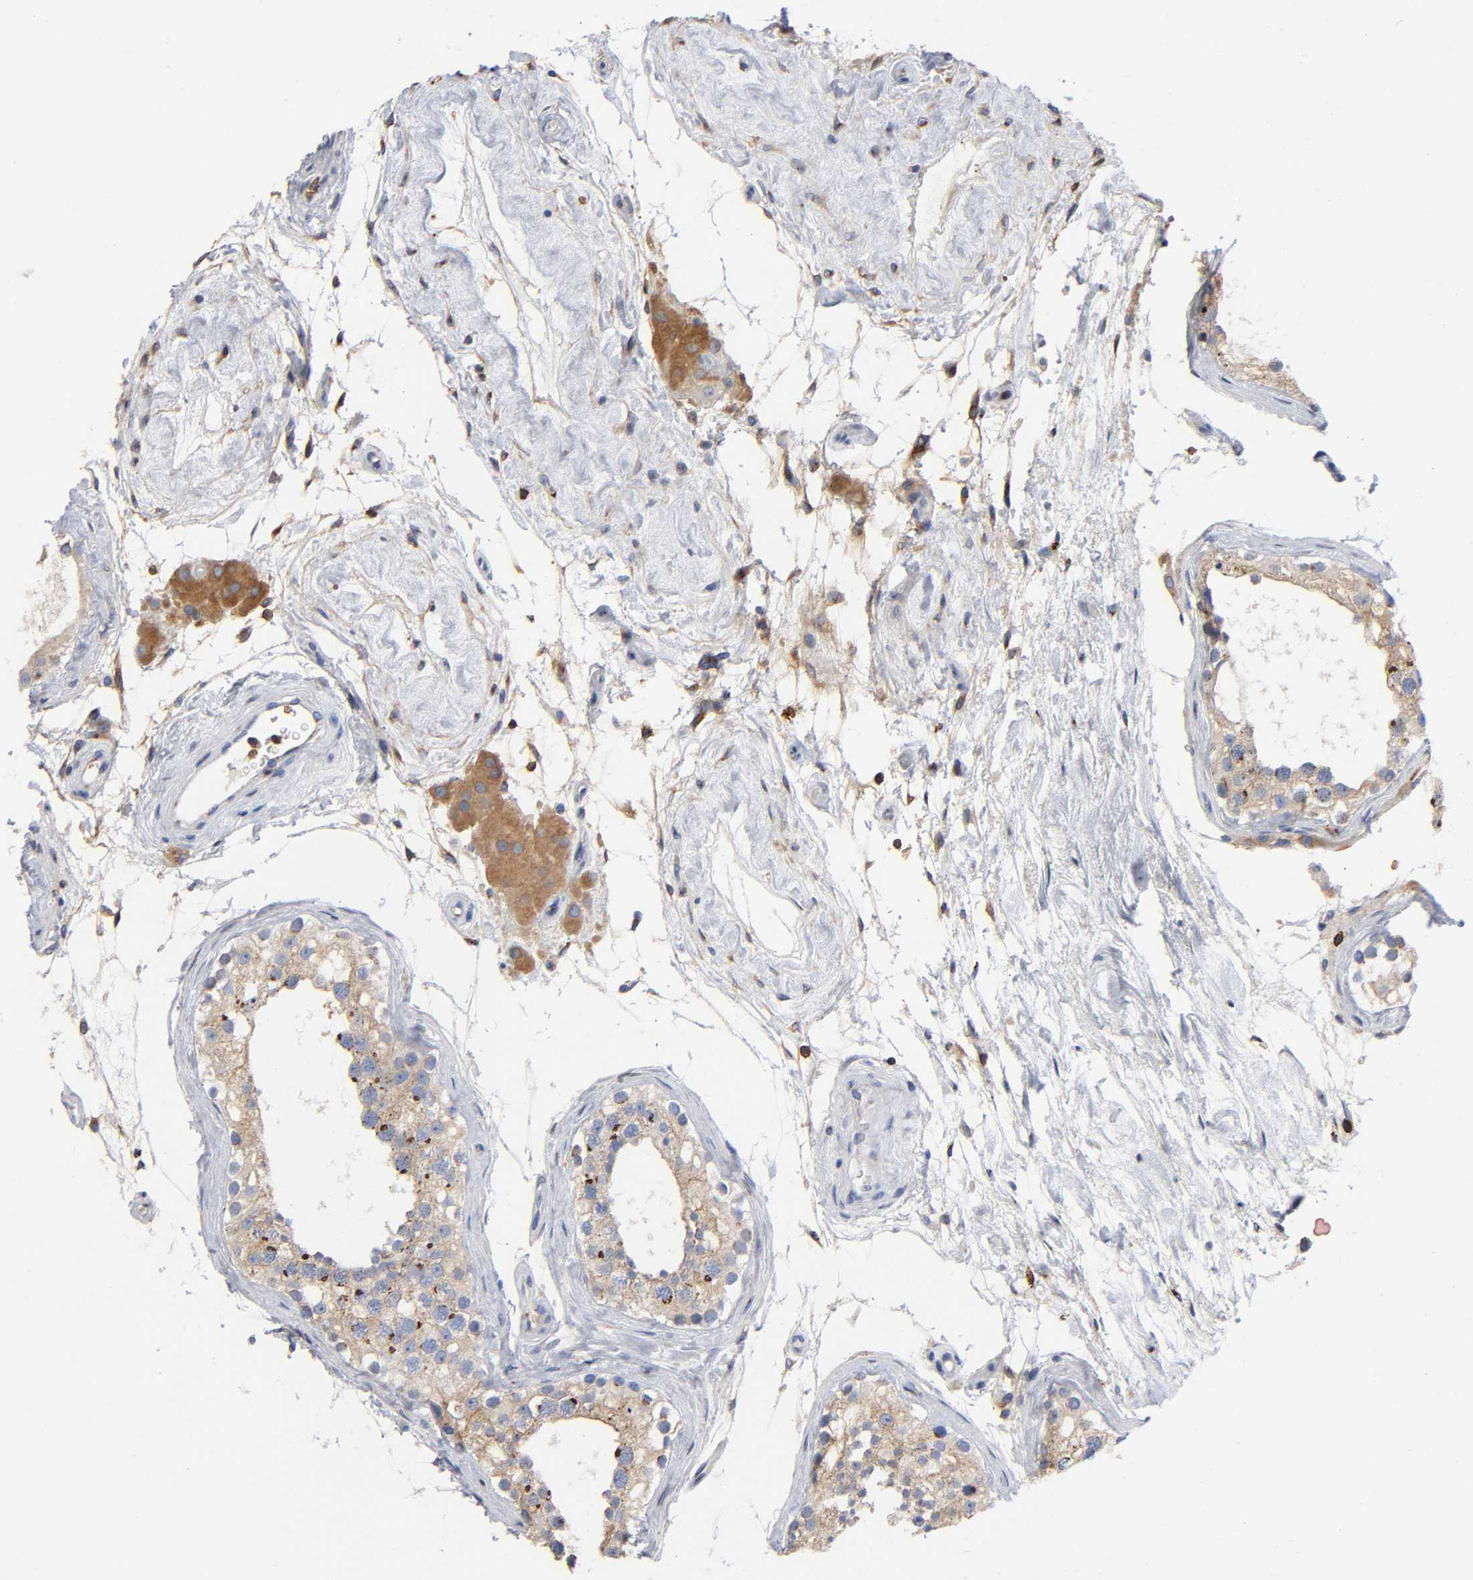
{"staining": {"intensity": "weak", "quantity": ">75%", "location": "cytoplasmic/membranous"}, "tissue": "testis", "cell_type": "Cells in seminiferous ducts", "image_type": "normal", "snomed": [{"axis": "morphology", "description": "Normal tissue, NOS"}, {"axis": "topography", "description": "Testis"}], "caption": "This histopathology image displays benign testis stained with immunohistochemistry (IHC) to label a protein in brown. The cytoplasmic/membranous of cells in seminiferous ducts show weak positivity for the protein. Nuclei are counter-stained blue.", "gene": "CAPN10", "patient": {"sex": "male", "age": 68}}